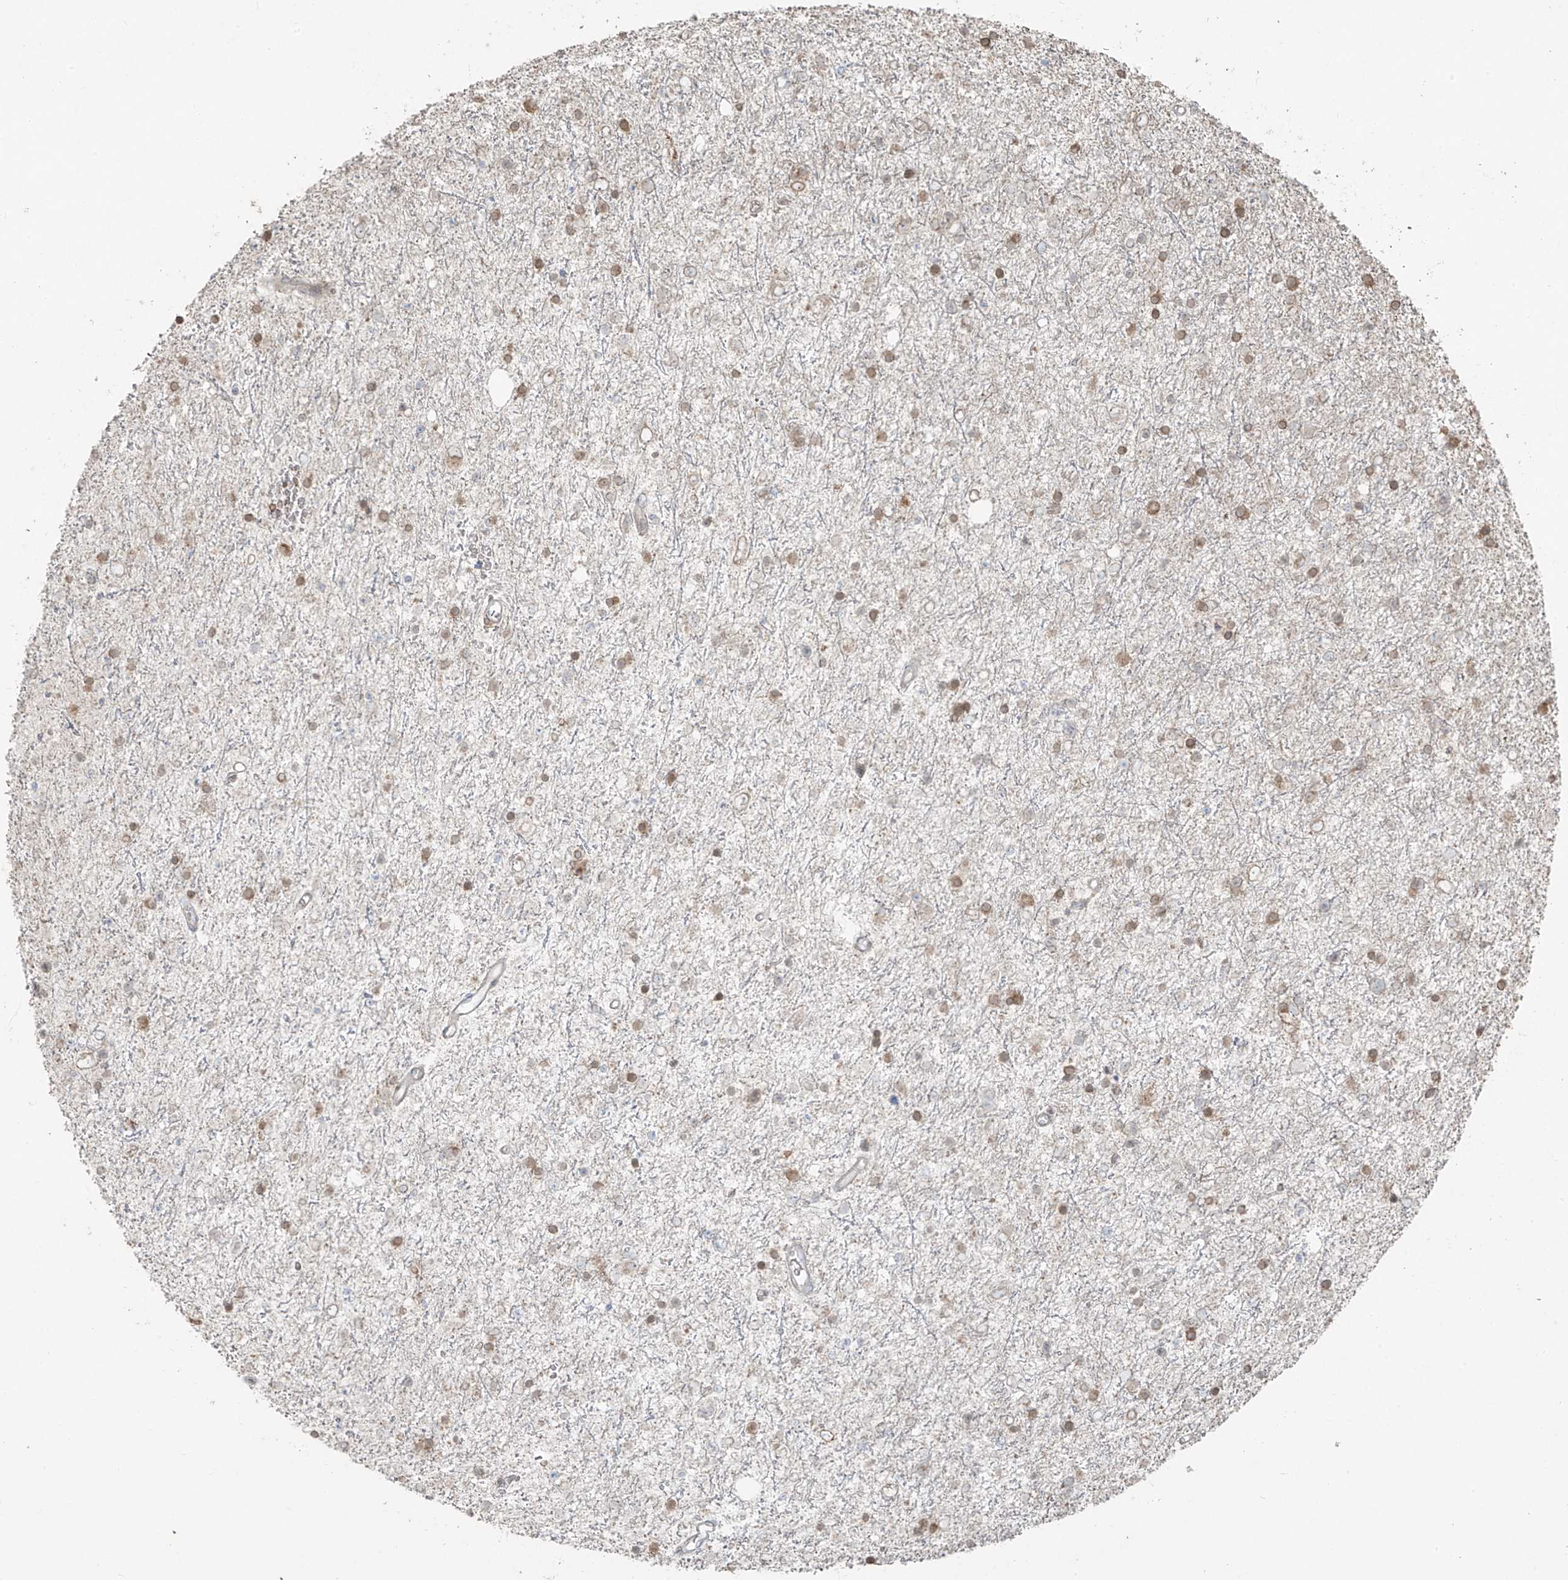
{"staining": {"intensity": "moderate", "quantity": "<25%", "location": "cytoplasmic/membranous"}, "tissue": "glioma", "cell_type": "Tumor cells", "image_type": "cancer", "snomed": [{"axis": "morphology", "description": "Glioma, malignant, Low grade"}, {"axis": "topography", "description": "Brain"}], "caption": "Protein staining of glioma tissue shows moderate cytoplasmic/membranous expression in approximately <25% of tumor cells.", "gene": "TTC22", "patient": {"sex": "female", "age": 37}}